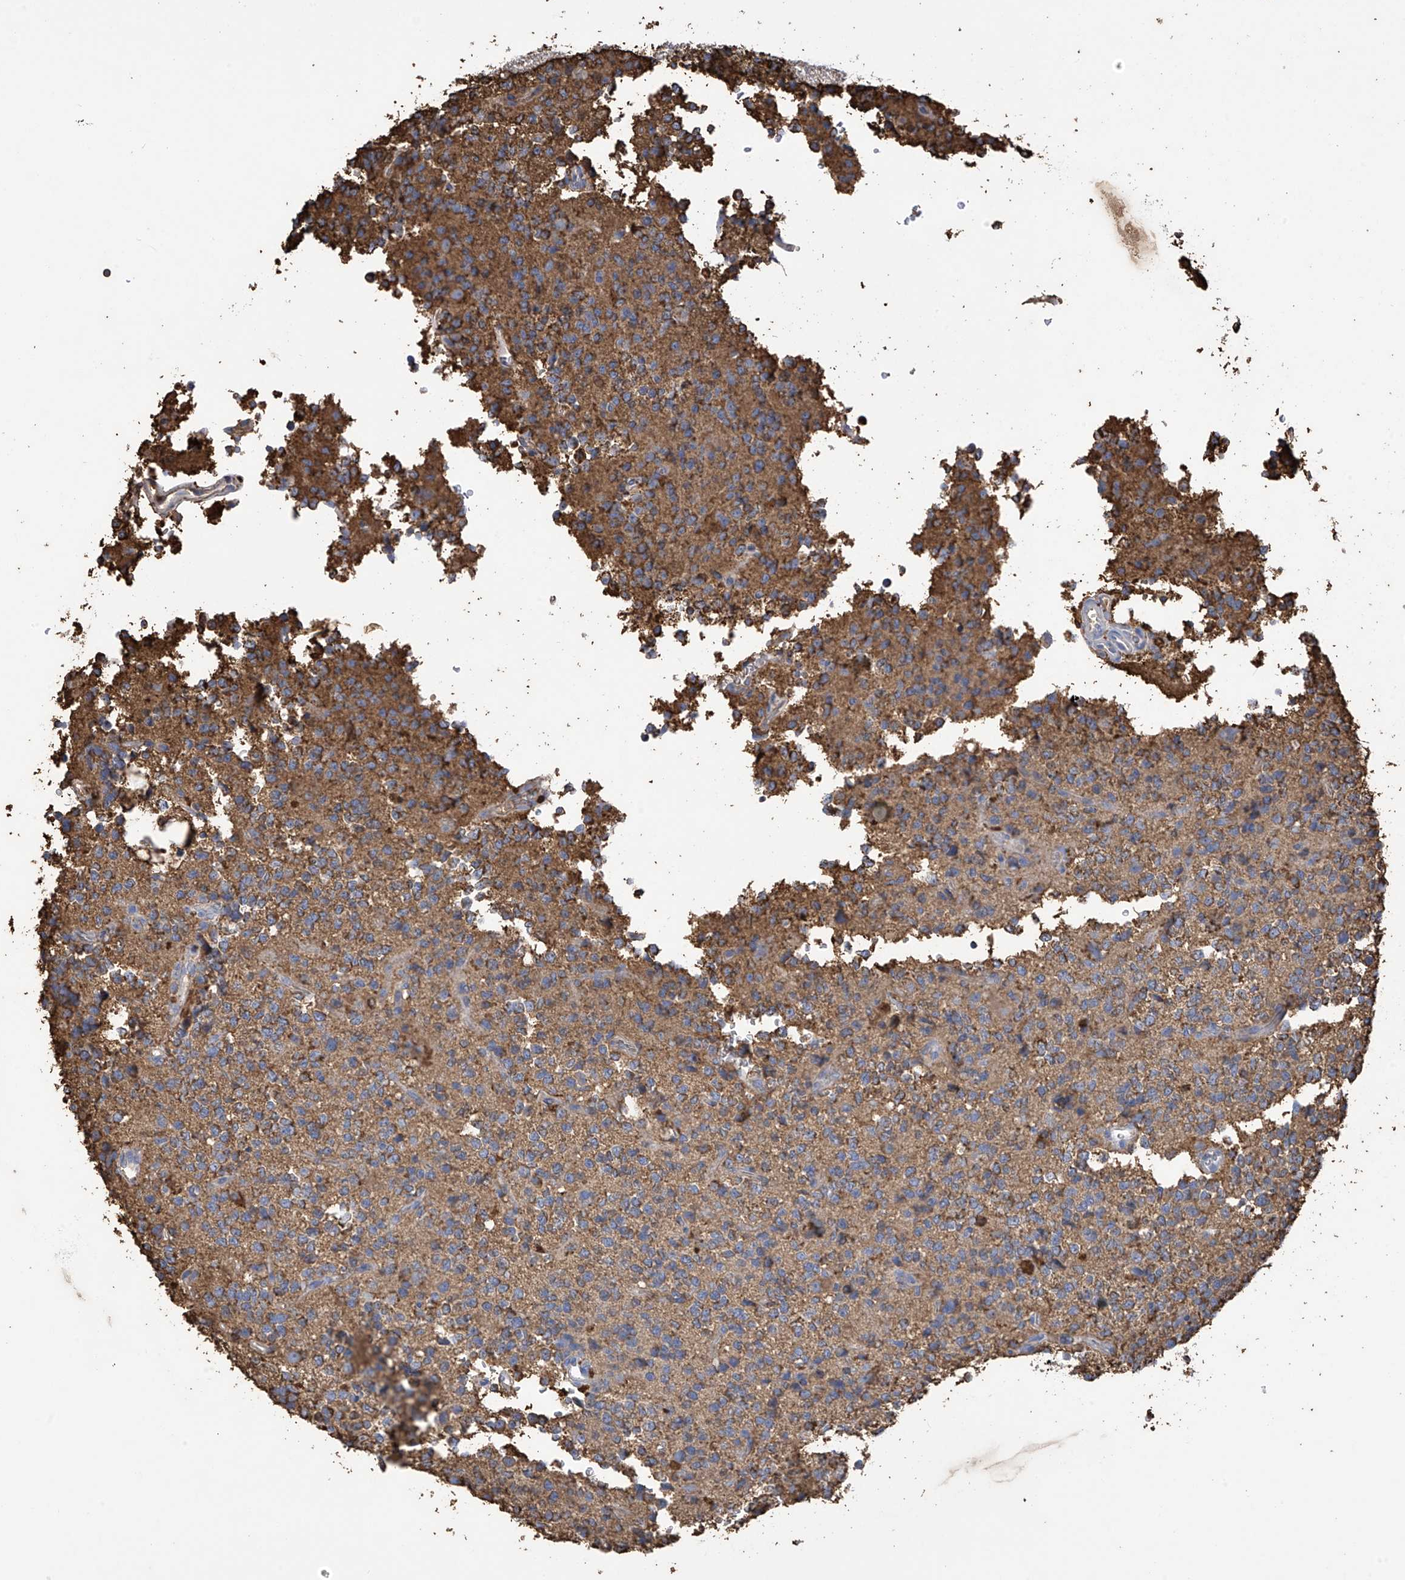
{"staining": {"intensity": "moderate", "quantity": ">75%", "location": "cytoplasmic/membranous"}, "tissue": "glioma", "cell_type": "Tumor cells", "image_type": "cancer", "snomed": [{"axis": "morphology", "description": "Glioma, malignant, High grade"}, {"axis": "topography", "description": "Brain"}], "caption": "Brown immunohistochemical staining in glioma exhibits moderate cytoplasmic/membranous expression in about >75% of tumor cells. (Brightfield microscopy of DAB IHC at high magnification).", "gene": "OGT", "patient": {"sex": "female", "age": 62}}